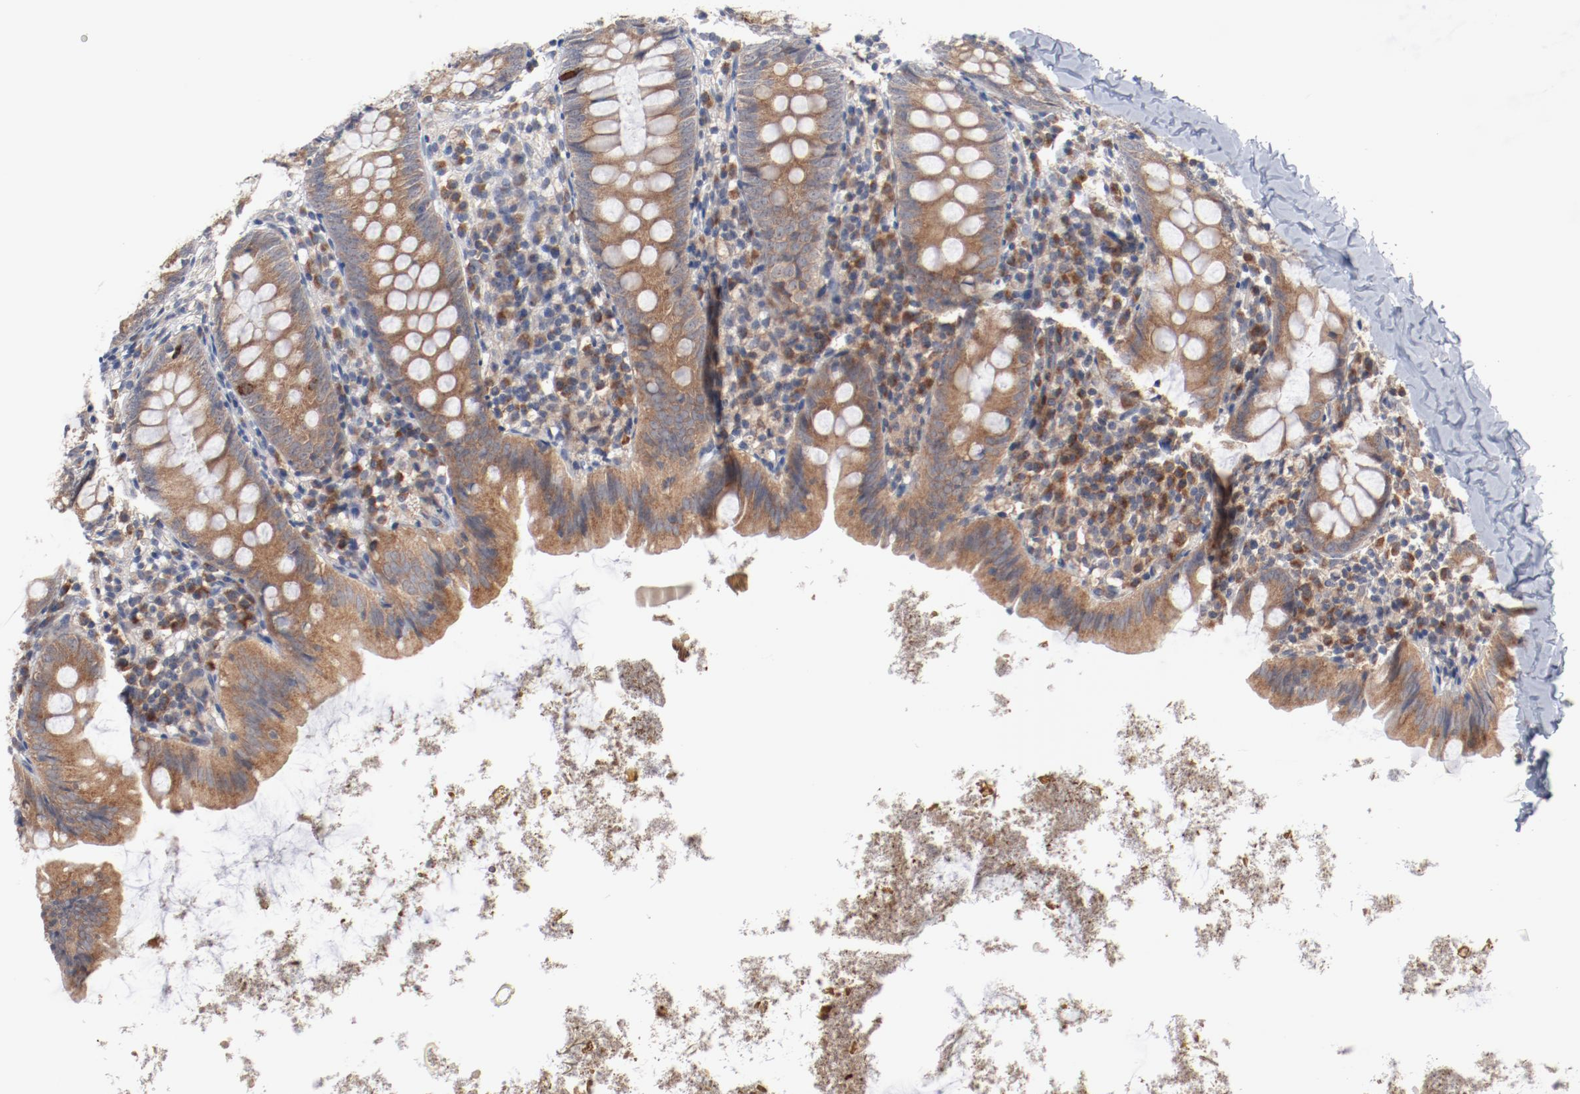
{"staining": {"intensity": "moderate", "quantity": ">75%", "location": "cytoplasmic/membranous"}, "tissue": "appendix", "cell_type": "Glandular cells", "image_type": "normal", "snomed": [{"axis": "morphology", "description": "Normal tissue, NOS"}, {"axis": "topography", "description": "Appendix"}], "caption": "This histopathology image reveals normal appendix stained with immunohistochemistry to label a protein in brown. The cytoplasmic/membranous of glandular cells show moderate positivity for the protein. Nuclei are counter-stained blue.", "gene": "RNASE11", "patient": {"sex": "female", "age": 9}}